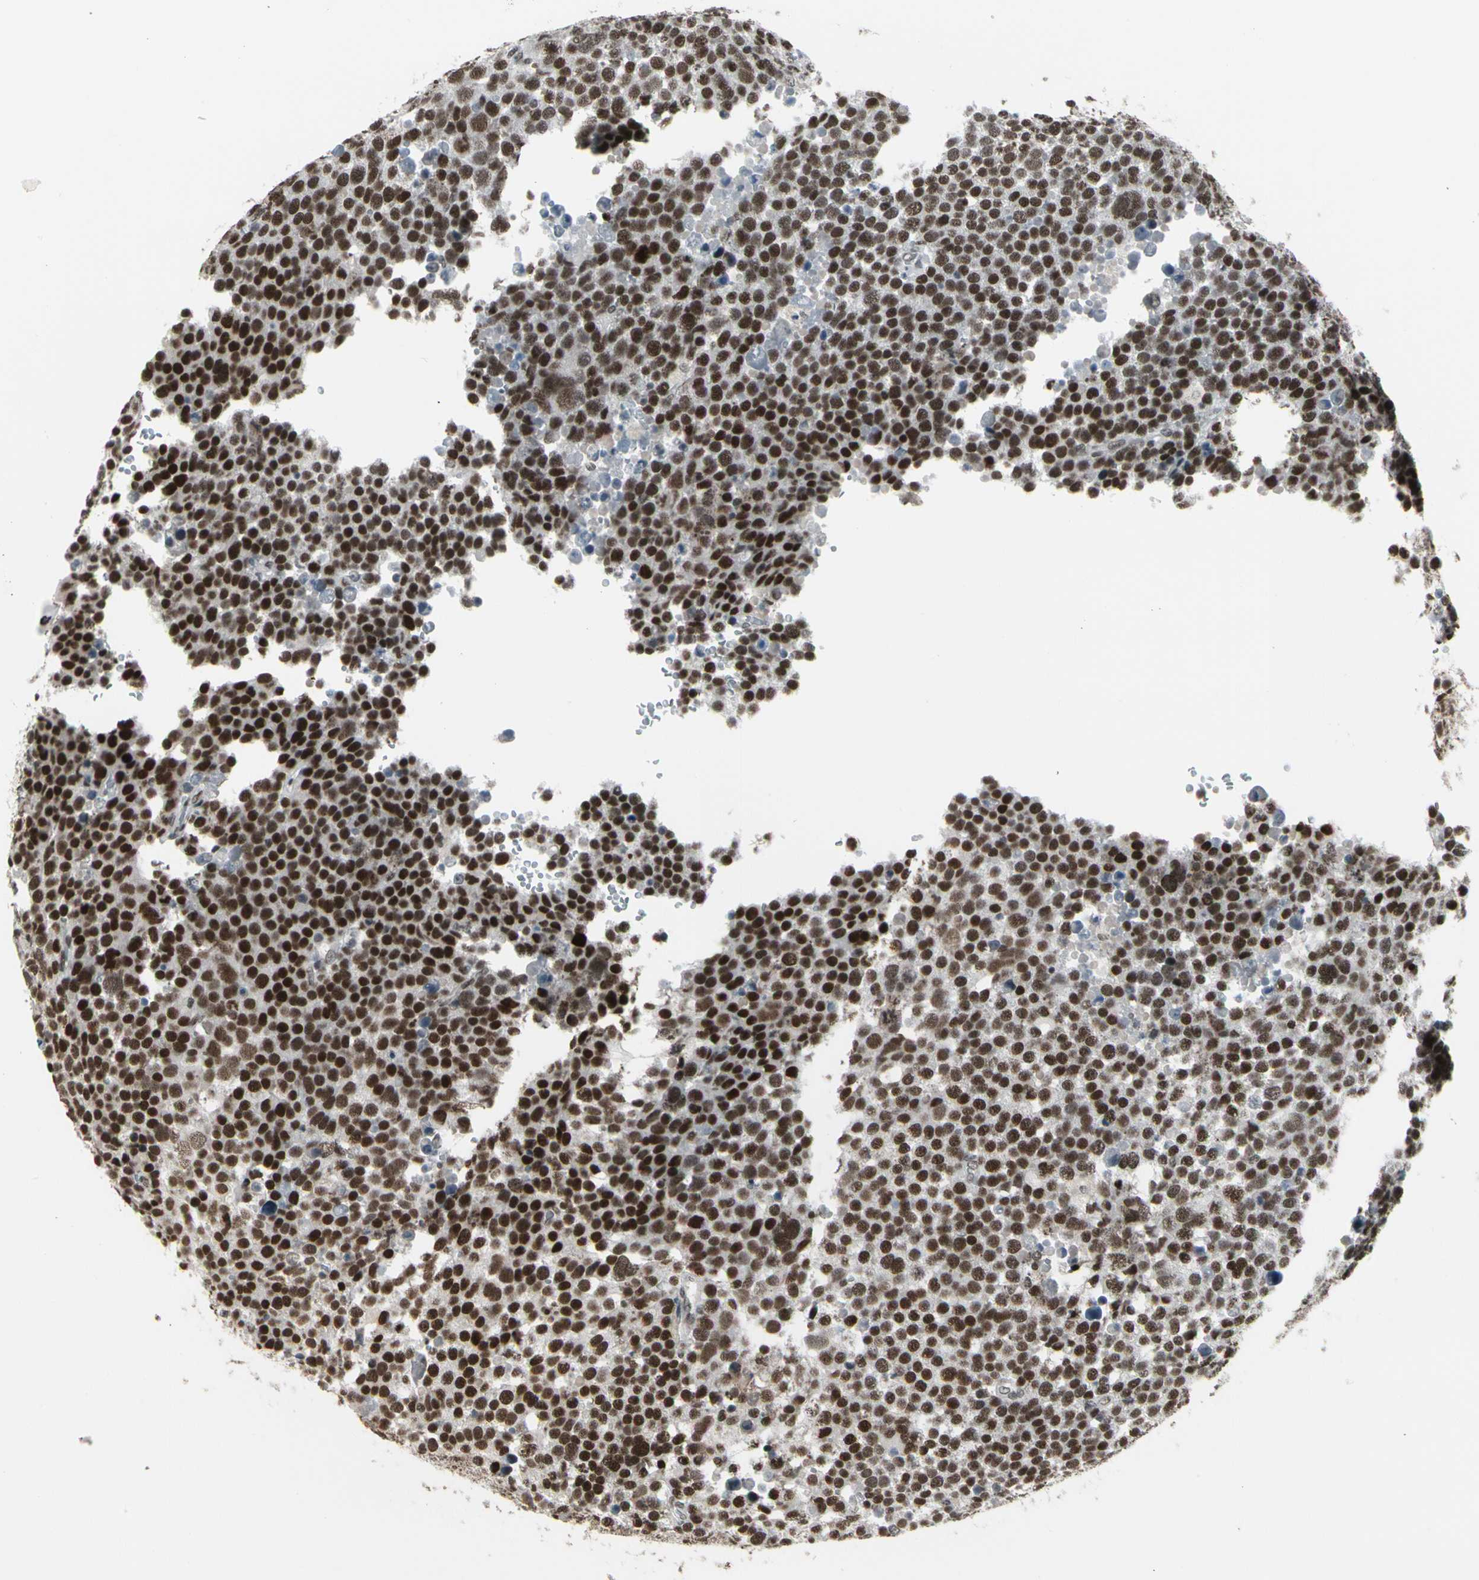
{"staining": {"intensity": "strong", "quantity": ">75%", "location": "nuclear"}, "tissue": "testis cancer", "cell_type": "Tumor cells", "image_type": "cancer", "snomed": [{"axis": "morphology", "description": "Seminoma, NOS"}, {"axis": "topography", "description": "Testis"}], "caption": "Seminoma (testis) was stained to show a protein in brown. There is high levels of strong nuclear expression in about >75% of tumor cells.", "gene": "HMG20A", "patient": {"sex": "male", "age": 71}}